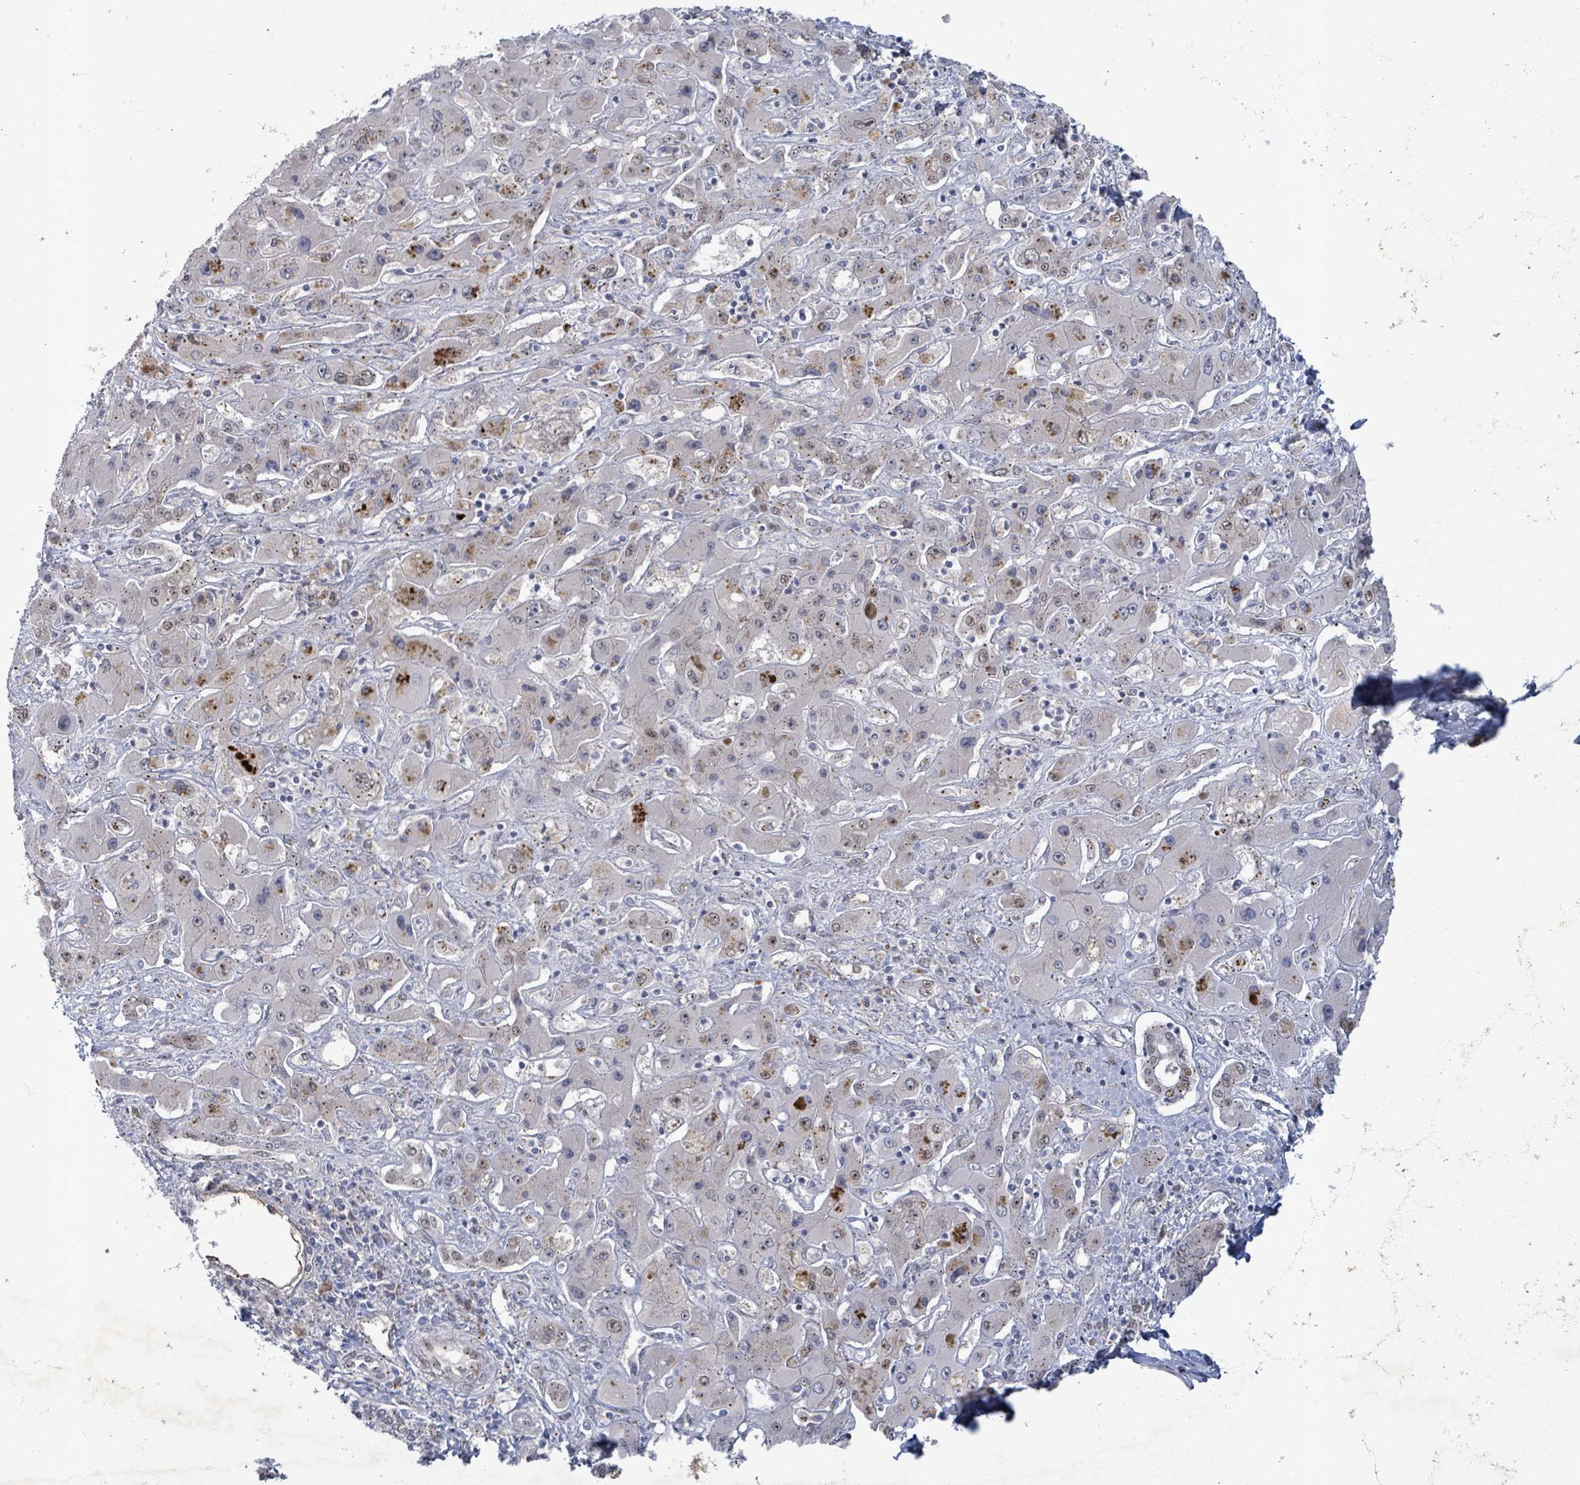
{"staining": {"intensity": "weak", "quantity": ">75%", "location": "cytoplasmic/membranous,nuclear"}, "tissue": "liver cancer", "cell_type": "Tumor cells", "image_type": "cancer", "snomed": [{"axis": "morphology", "description": "Cholangiocarcinoma"}, {"axis": "topography", "description": "Liver"}], "caption": "The photomicrograph exhibits immunohistochemical staining of cholangiocarcinoma (liver). There is weak cytoplasmic/membranous and nuclear positivity is identified in about >75% of tumor cells.", "gene": "TUSC1", "patient": {"sex": "male", "age": 67}}